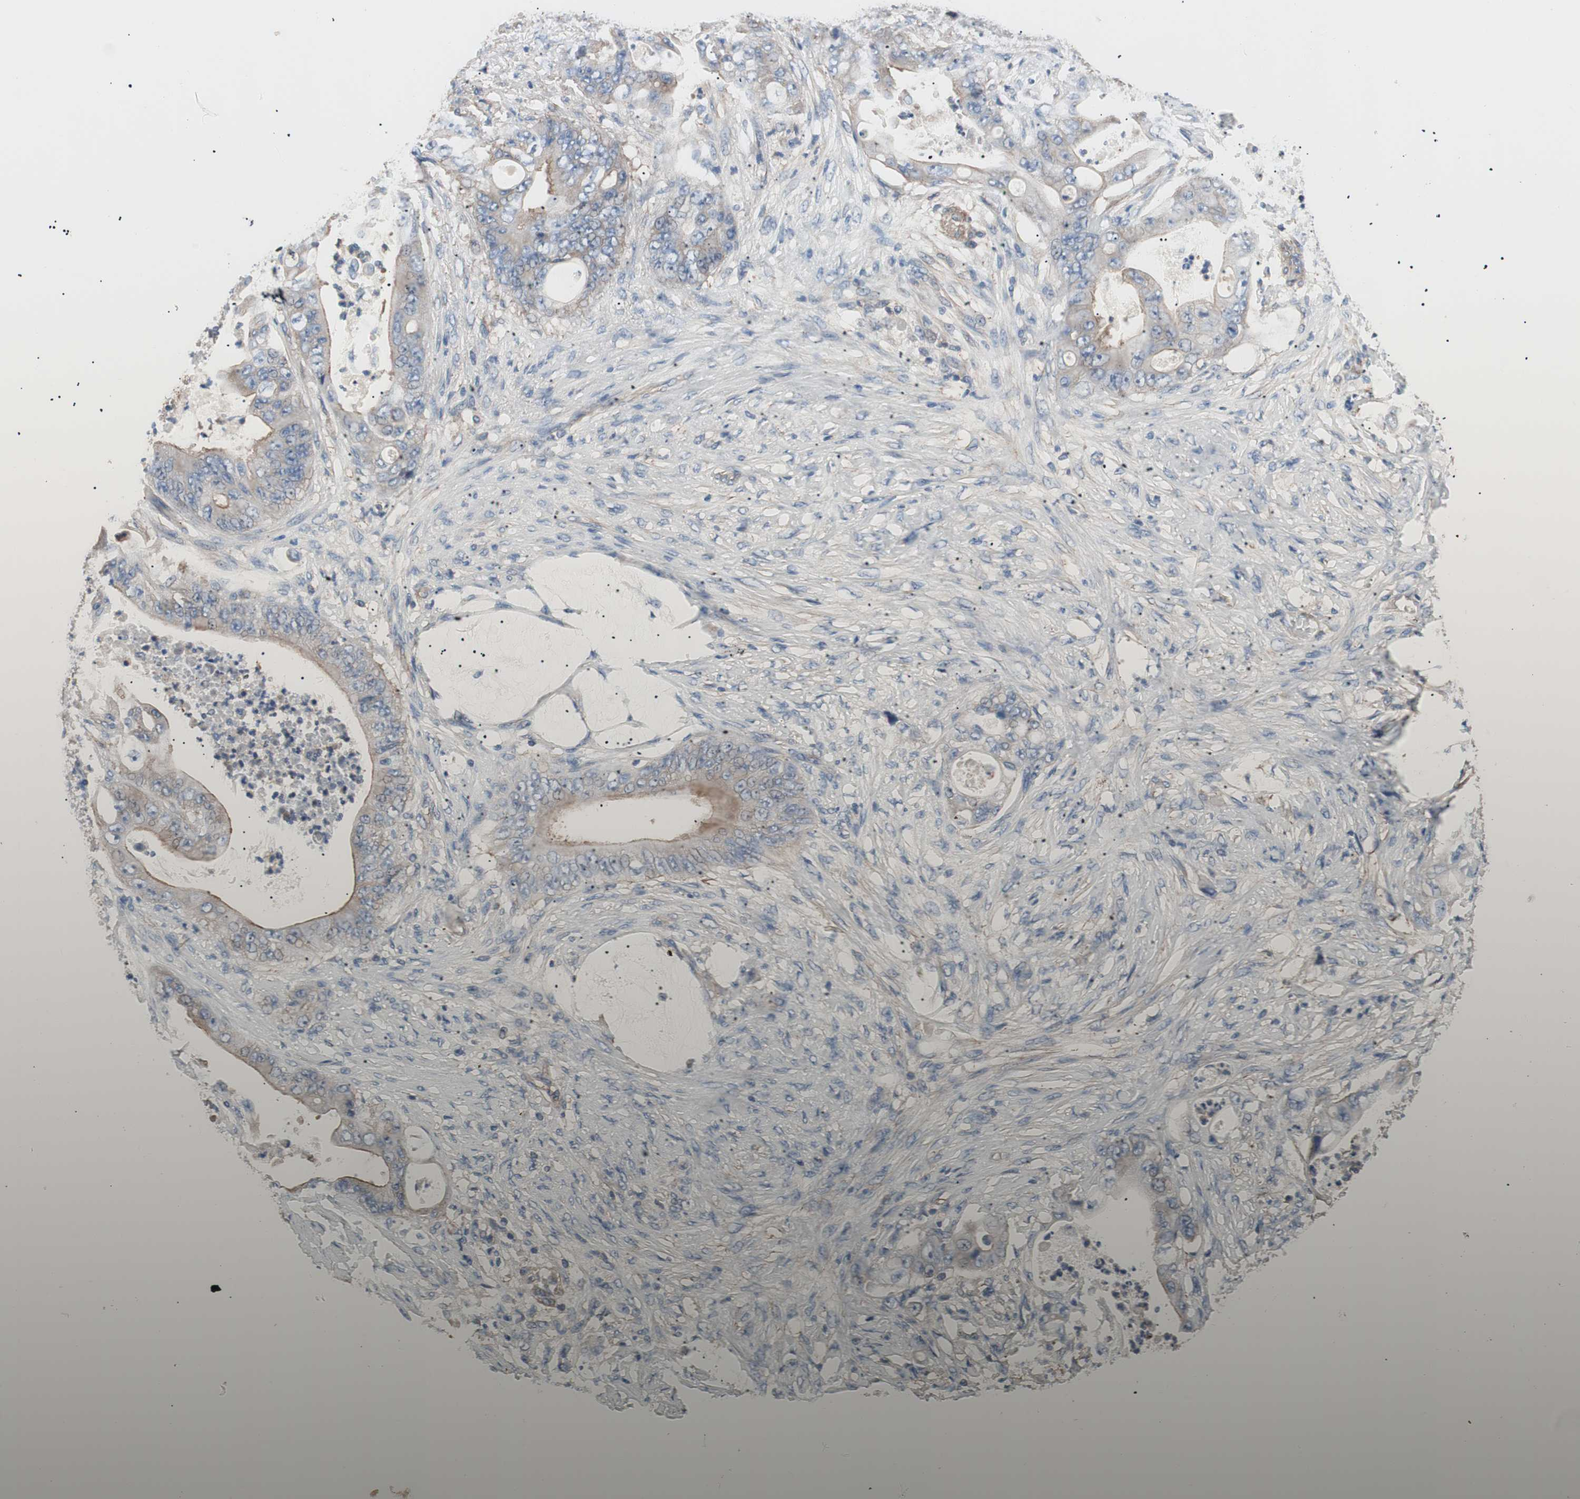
{"staining": {"intensity": "weak", "quantity": "25%-75%", "location": "cytoplasmic/membranous"}, "tissue": "stomach cancer", "cell_type": "Tumor cells", "image_type": "cancer", "snomed": [{"axis": "morphology", "description": "Adenocarcinoma, NOS"}, {"axis": "topography", "description": "Stomach"}], "caption": "Protein expression analysis of stomach adenocarcinoma exhibits weak cytoplasmic/membranous staining in approximately 25%-75% of tumor cells.", "gene": "GPR160", "patient": {"sex": "female", "age": 73}}